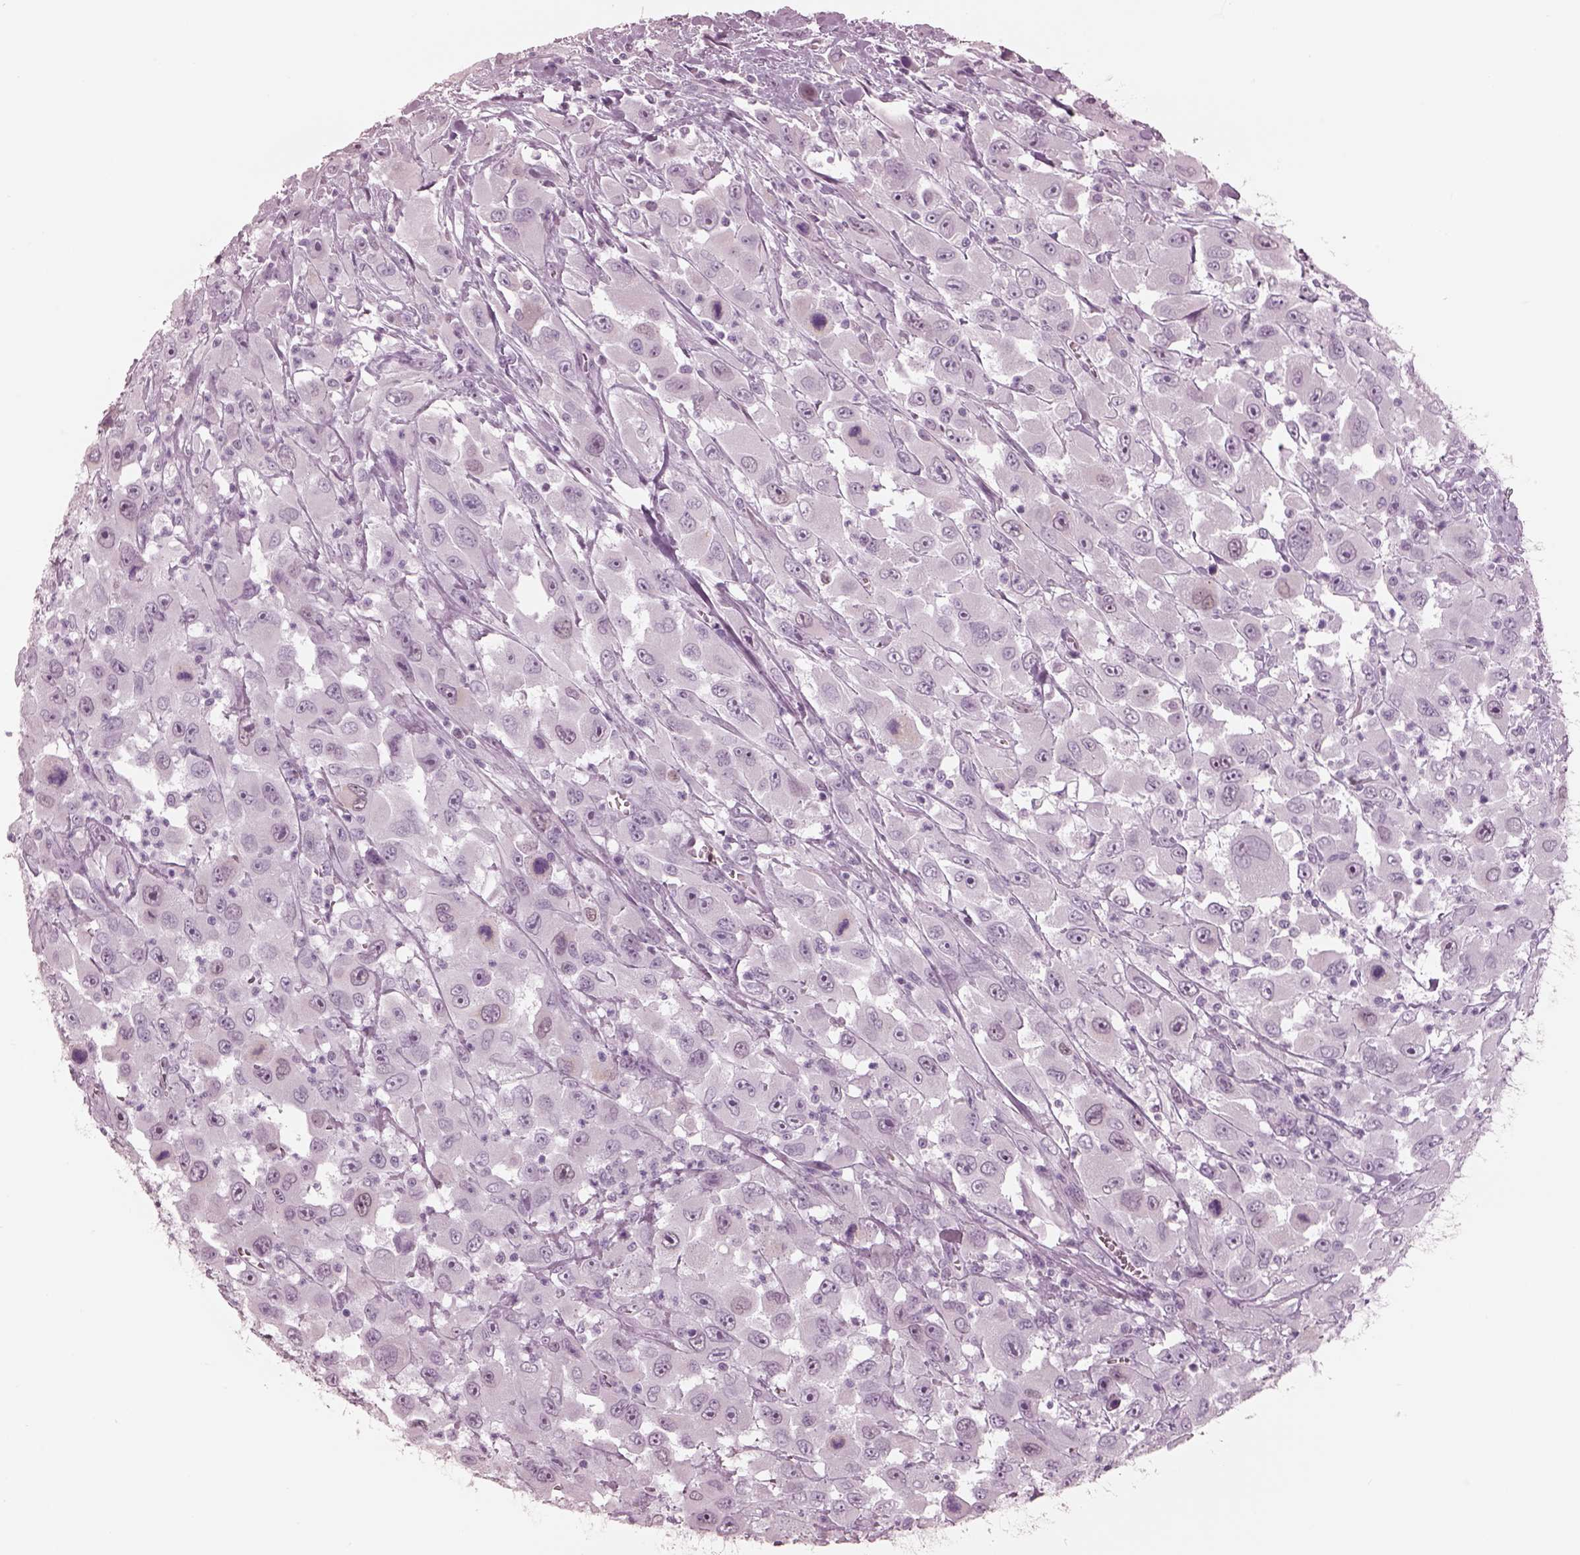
{"staining": {"intensity": "negative", "quantity": "none", "location": "none"}, "tissue": "head and neck cancer", "cell_type": "Tumor cells", "image_type": "cancer", "snomed": [{"axis": "morphology", "description": "Squamous cell carcinoma, NOS"}, {"axis": "morphology", "description": "Squamous cell carcinoma, metastatic, NOS"}, {"axis": "topography", "description": "Oral tissue"}, {"axis": "topography", "description": "Head-Neck"}], "caption": "Tumor cells show no significant staining in metastatic squamous cell carcinoma (head and neck).", "gene": "KRTAP24-1", "patient": {"sex": "female", "age": 85}}